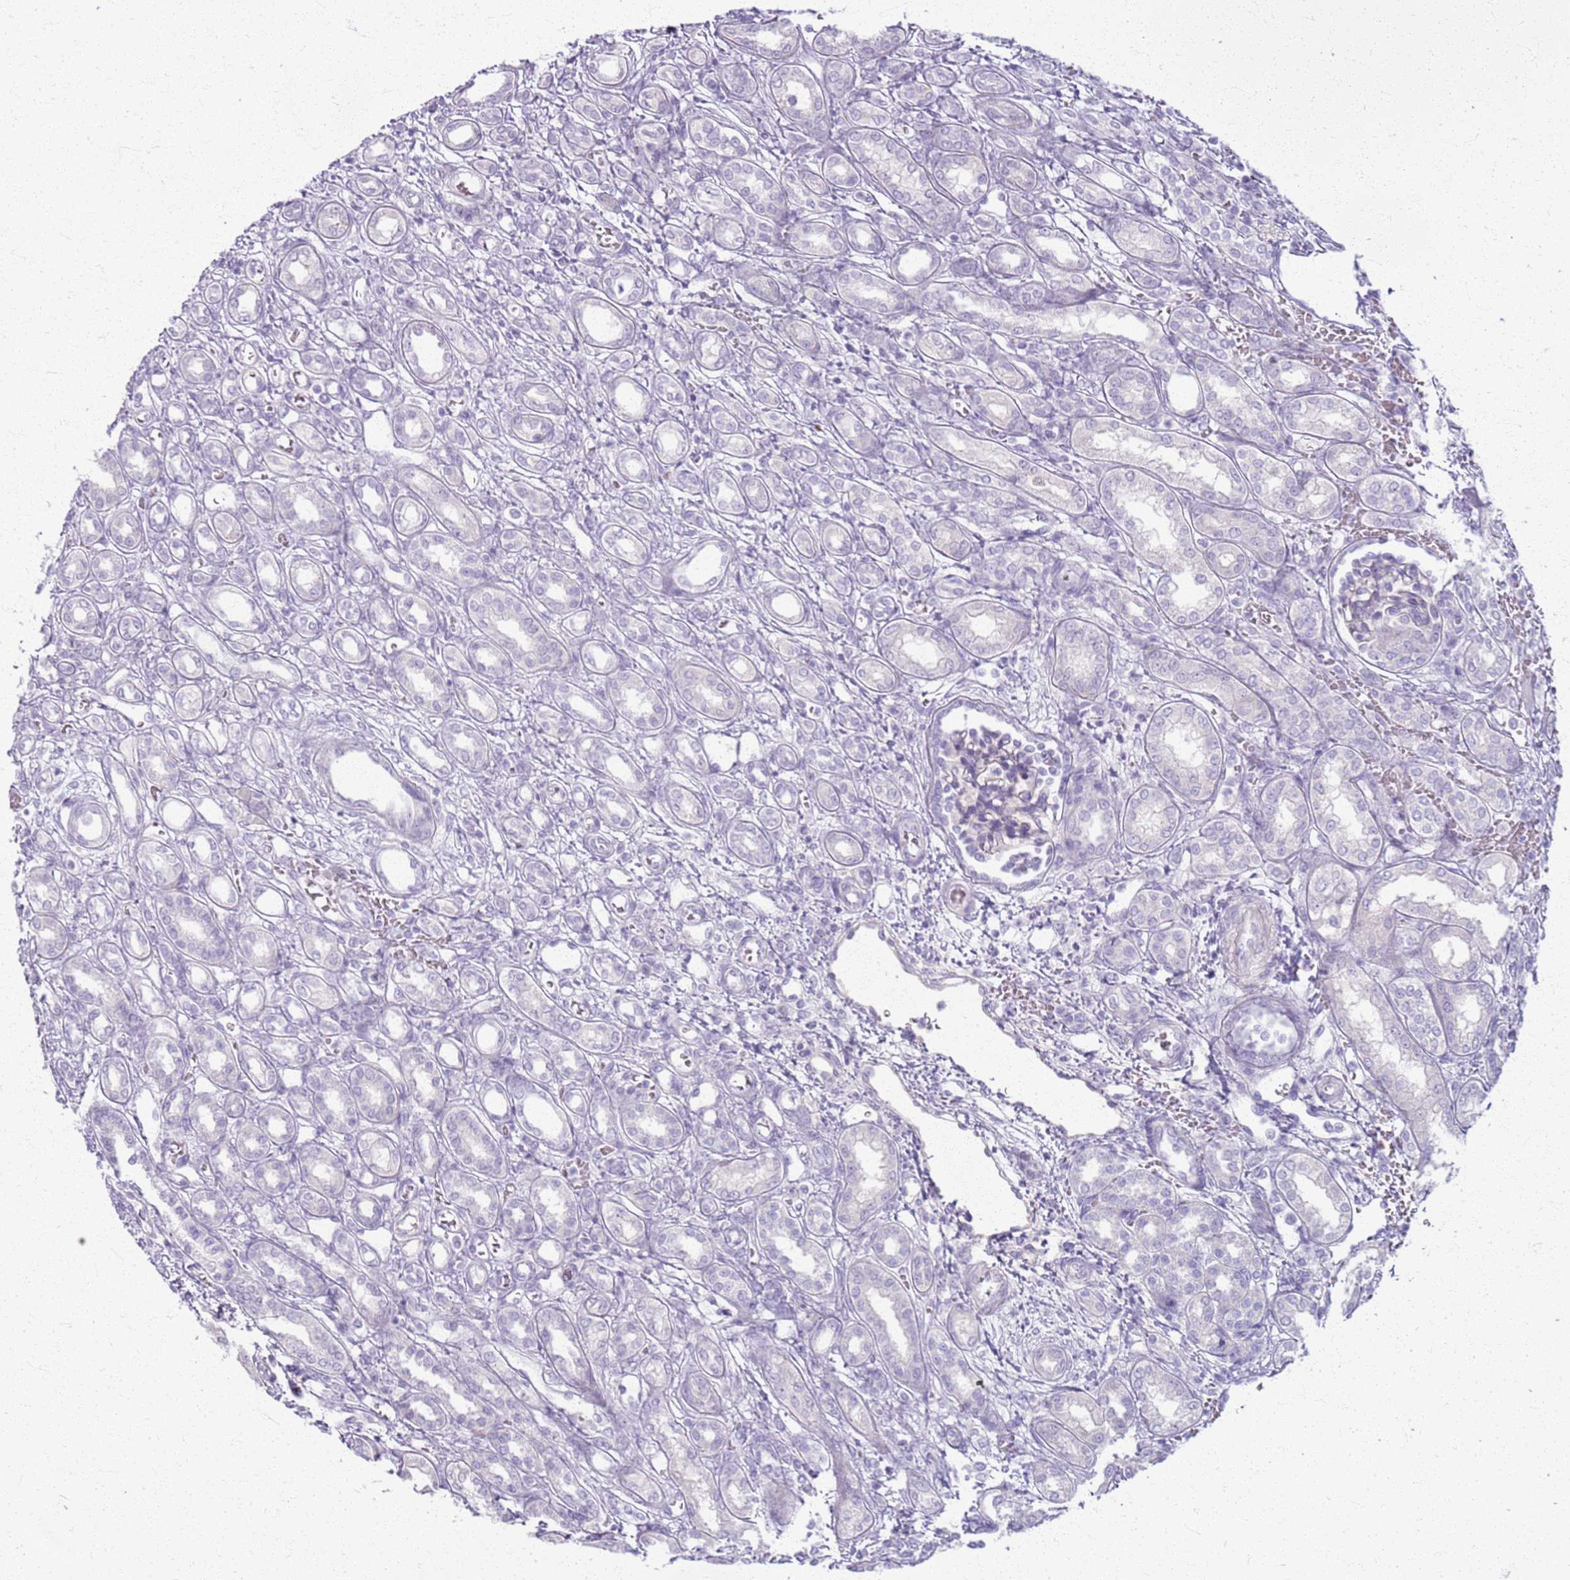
{"staining": {"intensity": "negative", "quantity": "none", "location": "none"}, "tissue": "kidney", "cell_type": "Cells in glomeruli", "image_type": "normal", "snomed": [{"axis": "morphology", "description": "Normal tissue, NOS"}, {"axis": "morphology", "description": "Neoplasm, malignant, NOS"}, {"axis": "topography", "description": "Kidney"}], "caption": "DAB immunohistochemical staining of benign kidney reveals no significant staining in cells in glomeruli. (IHC, brightfield microscopy, high magnification).", "gene": "CSRP3", "patient": {"sex": "female", "age": 1}}